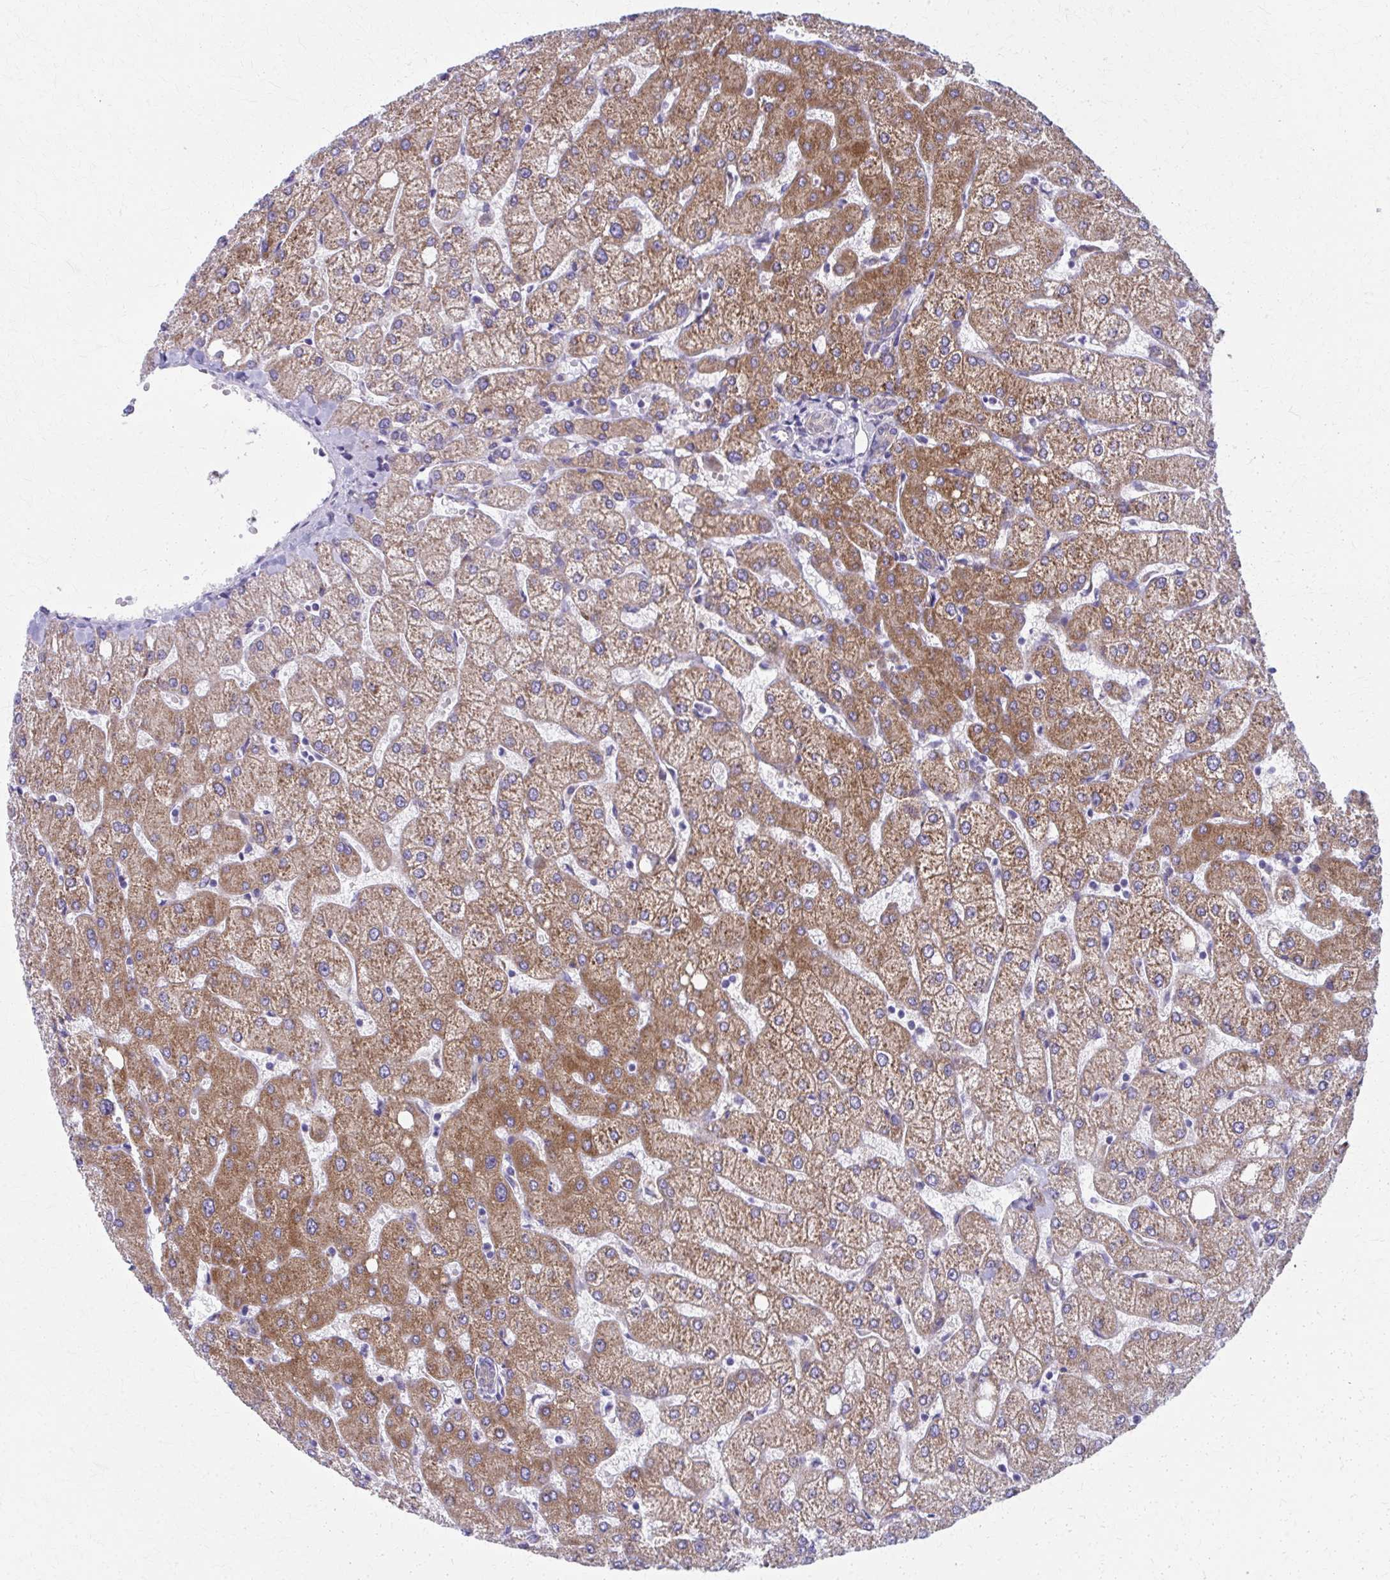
{"staining": {"intensity": "weak", "quantity": "<25%", "location": "cytoplasmic/membranous"}, "tissue": "liver", "cell_type": "Cholangiocytes", "image_type": "normal", "snomed": [{"axis": "morphology", "description": "Normal tissue, NOS"}, {"axis": "topography", "description": "Liver"}], "caption": "This is an immunohistochemistry image of normal human liver. There is no expression in cholangiocytes.", "gene": "SPATS2L", "patient": {"sex": "female", "age": 54}}